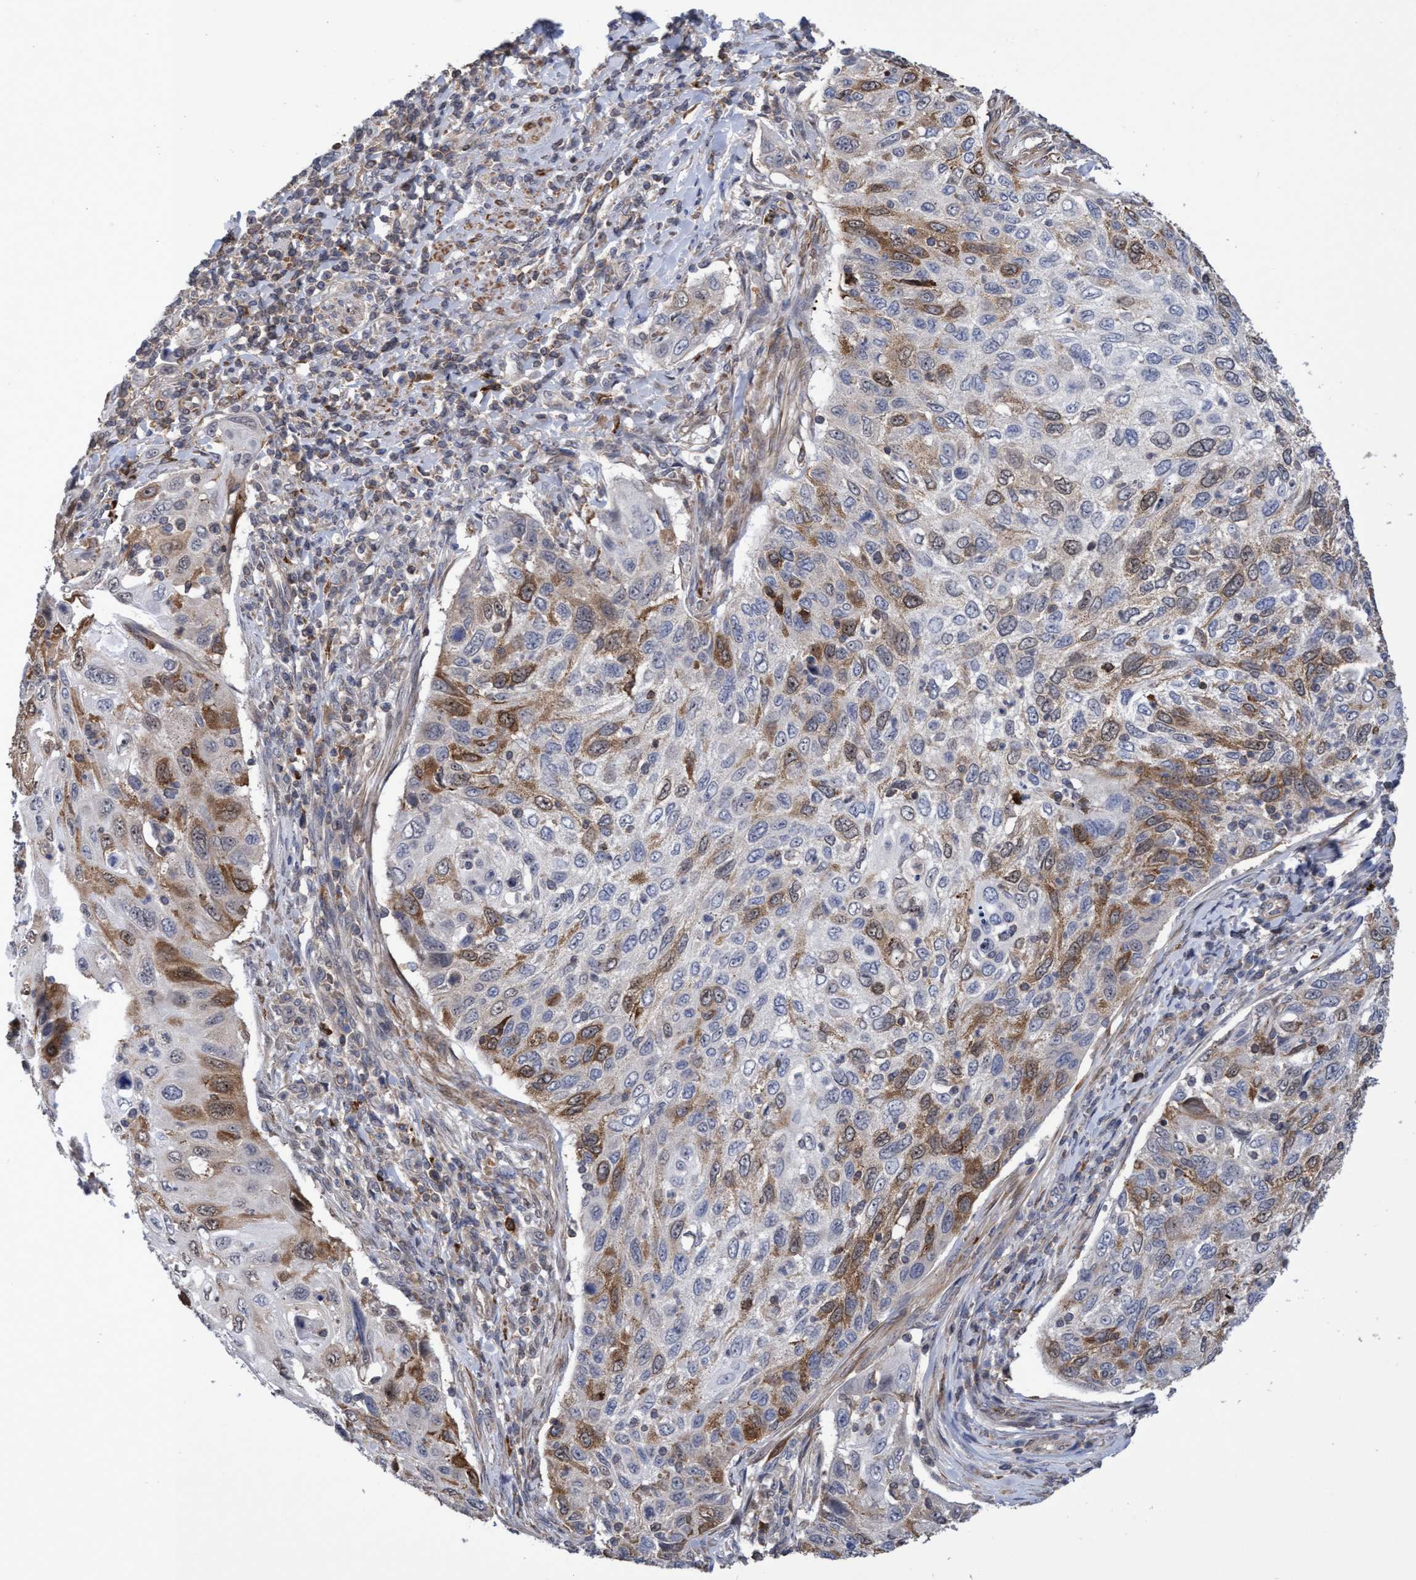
{"staining": {"intensity": "moderate", "quantity": "25%-75%", "location": "cytoplasmic/membranous,nuclear"}, "tissue": "cervical cancer", "cell_type": "Tumor cells", "image_type": "cancer", "snomed": [{"axis": "morphology", "description": "Squamous cell carcinoma, NOS"}, {"axis": "topography", "description": "Cervix"}], "caption": "Moderate cytoplasmic/membranous and nuclear expression is seen in approximately 25%-75% of tumor cells in cervical cancer (squamous cell carcinoma).", "gene": "SLBP", "patient": {"sex": "female", "age": 70}}